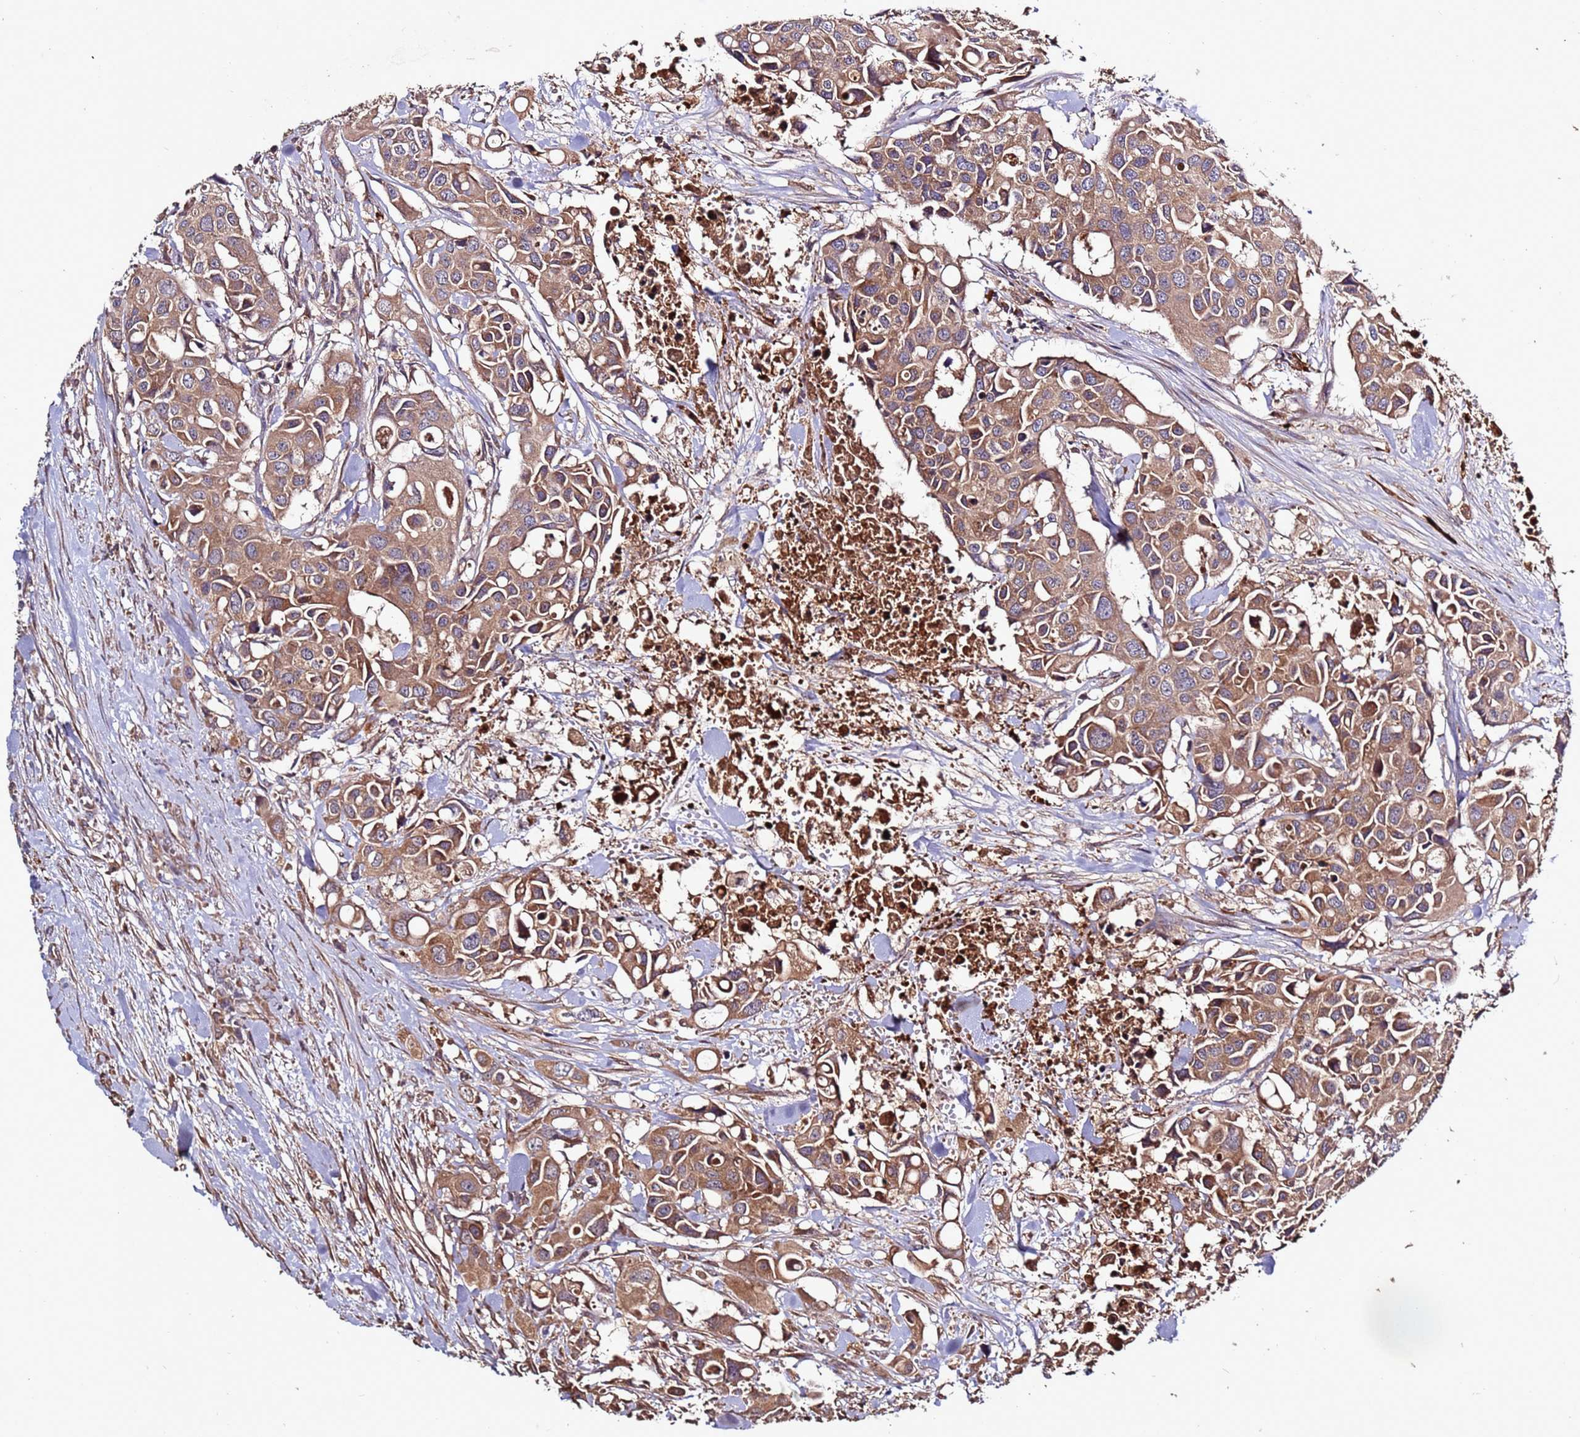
{"staining": {"intensity": "moderate", "quantity": ">75%", "location": "cytoplasmic/membranous"}, "tissue": "colorectal cancer", "cell_type": "Tumor cells", "image_type": "cancer", "snomed": [{"axis": "morphology", "description": "Adenocarcinoma, NOS"}, {"axis": "topography", "description": "Colon"}], "caption": "Immunohistochemical staining of colorectal cancer exhibits medium levels of moderate cytoplasmic/membranous expression in about >75% of tumor cells.", "gene": "RPS15A", "patient": {"sex": "male", "age": 77}}